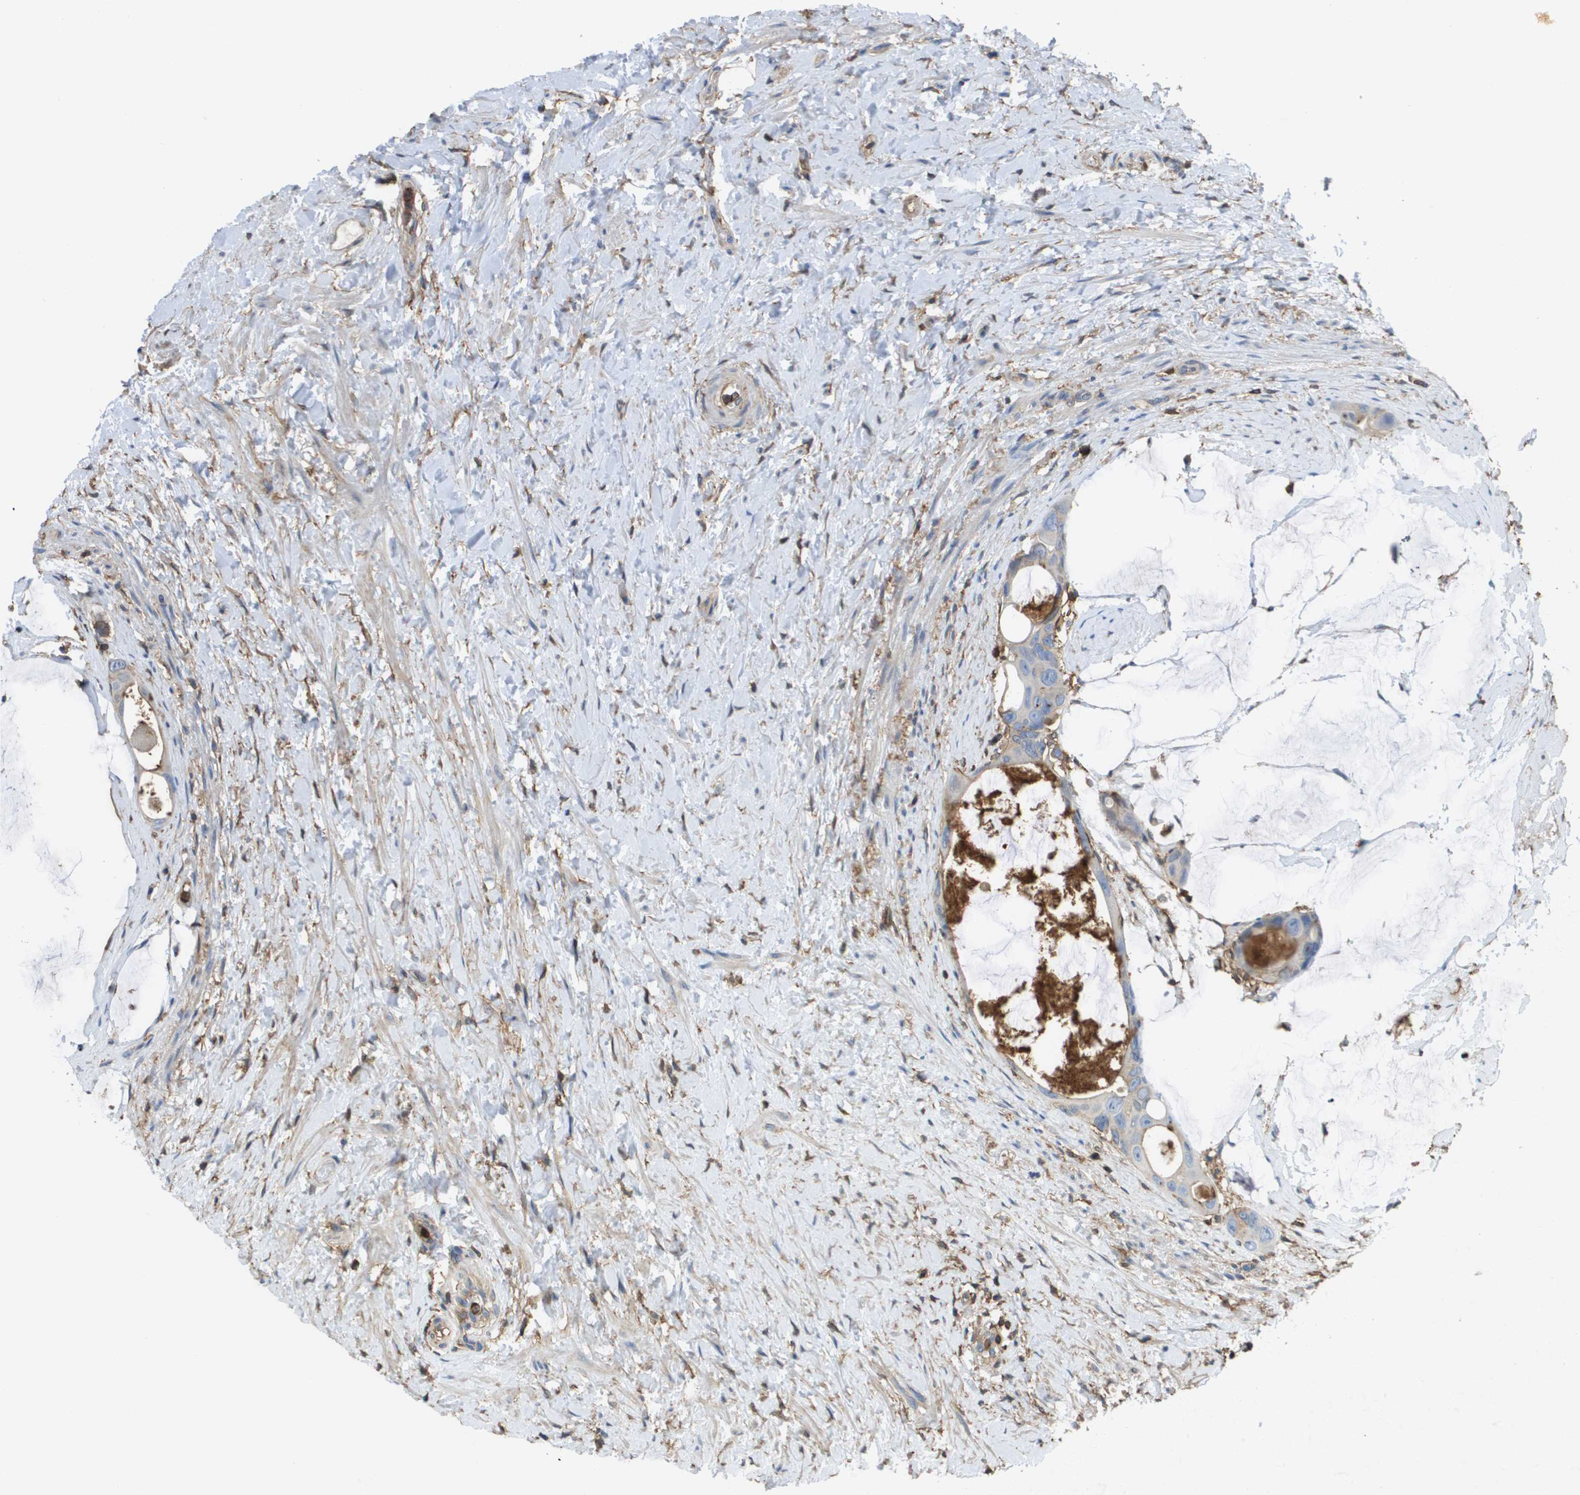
{"staining": {"intensity": "weak", "quantity": "<25%", "location": "cytoplasmic/membranous"}, "tissue": "colorectal cancer", "cell_type": "Tumor cells", "image_type": "cancer", "snomed": [{"axis": "morphology", "description": "Adenocarcinoma, NOS"}, {"axis": "topography", "description": "Rectum"}], "caption": "This is an immunohistochemistry image of colorectal adenocarcinoma. There is no staining in tumor cells.", "gene": "PASK", "patient": {"sex": "male", "age": 51}}